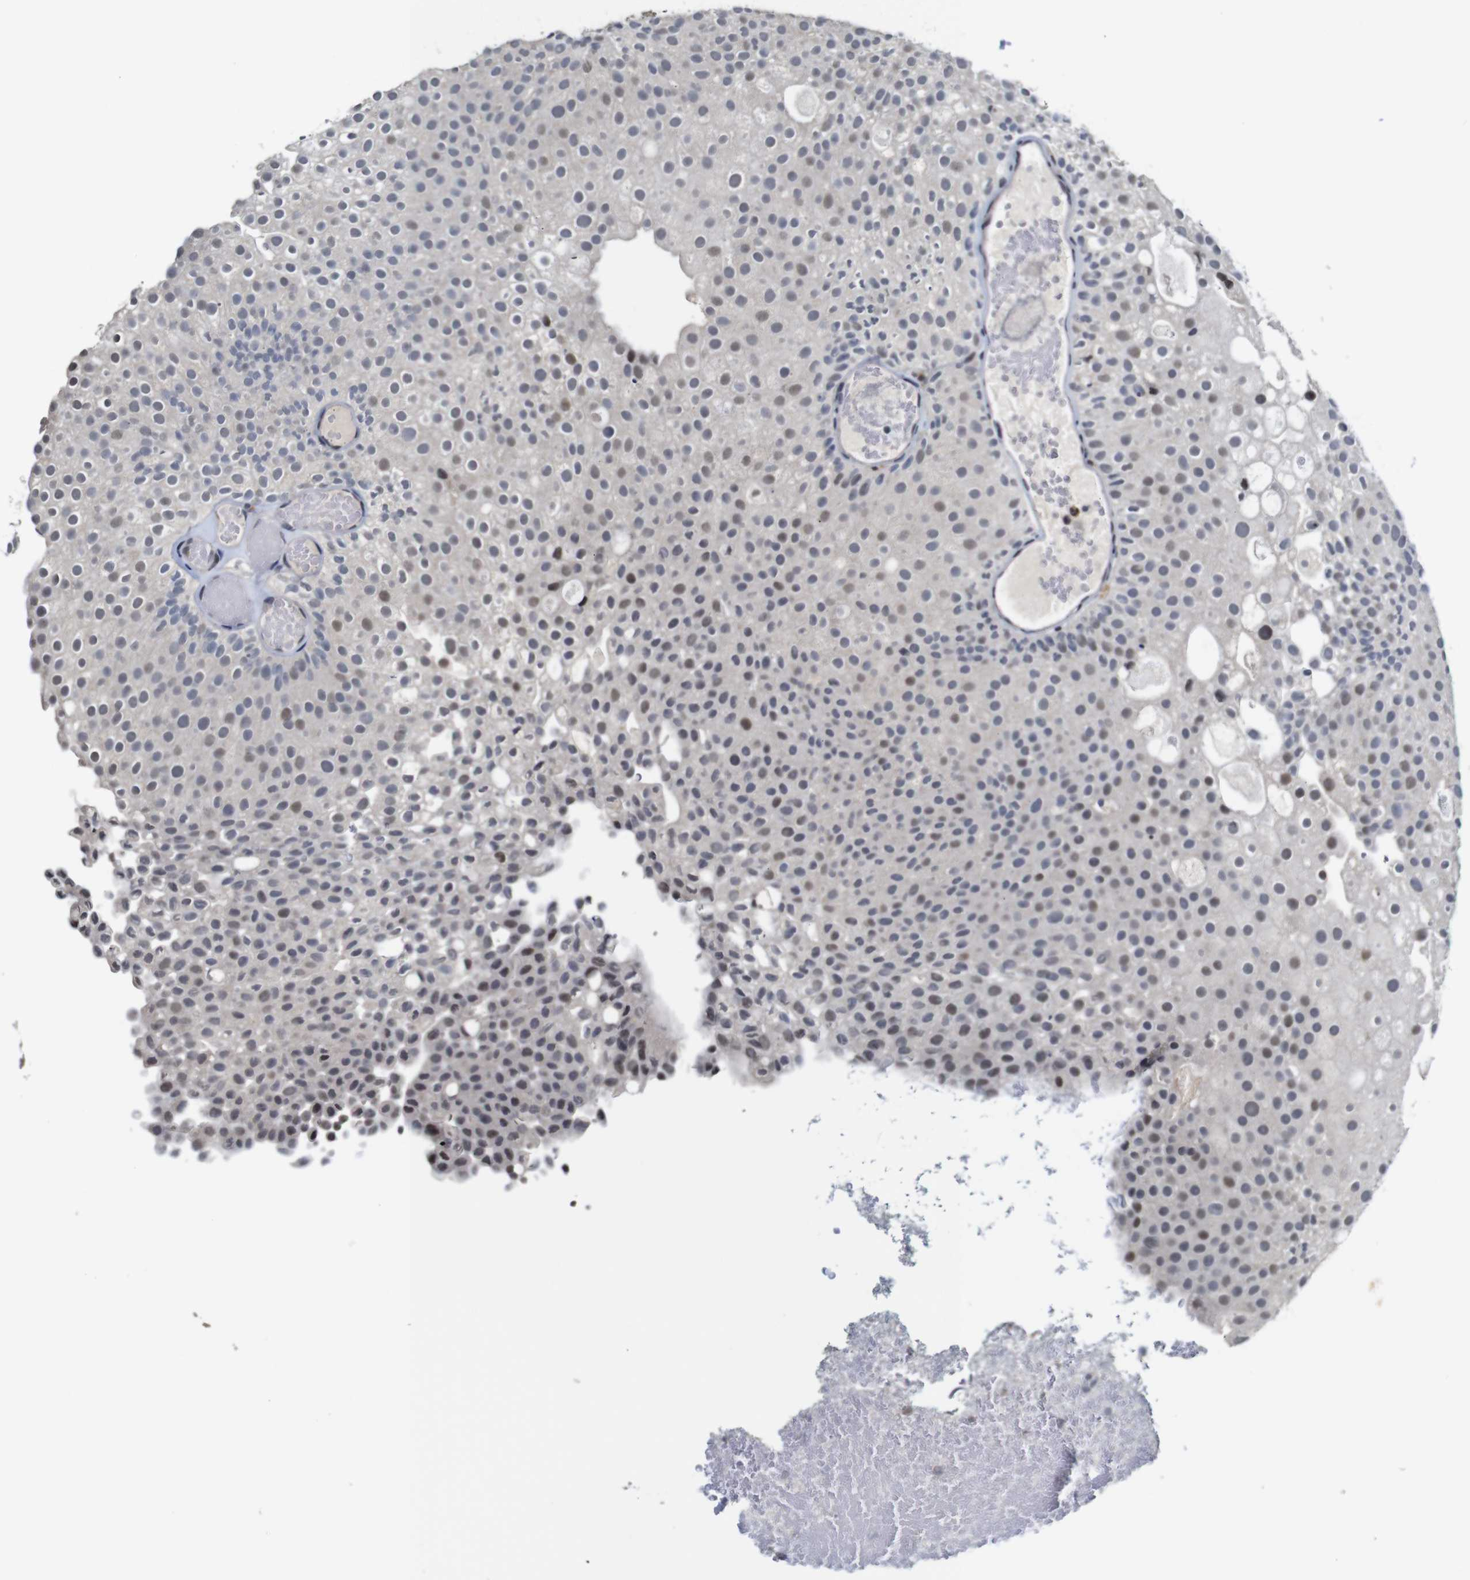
{"staining": {"intensity": "weak", "quantity": "25%-75%", "location": "nuclear"}, "tissue": "urothelial cancer", "cell_type": "Tumor cells", "image_type": "cancer", "snomed": [{"axis": "morphology", "description": "Urothelial carcinoma, Low grade"}, {"axis": "topography", "description": "Urinary bladder"}], "caption": "Human low-grade urothelial carcinoma stained for a protein (brown) reveals weak nuclear positive positivity in about 25%-75% of tumor cells.", "gene": "NTRK3", "patient": {"sex": "male", "age": 78}}